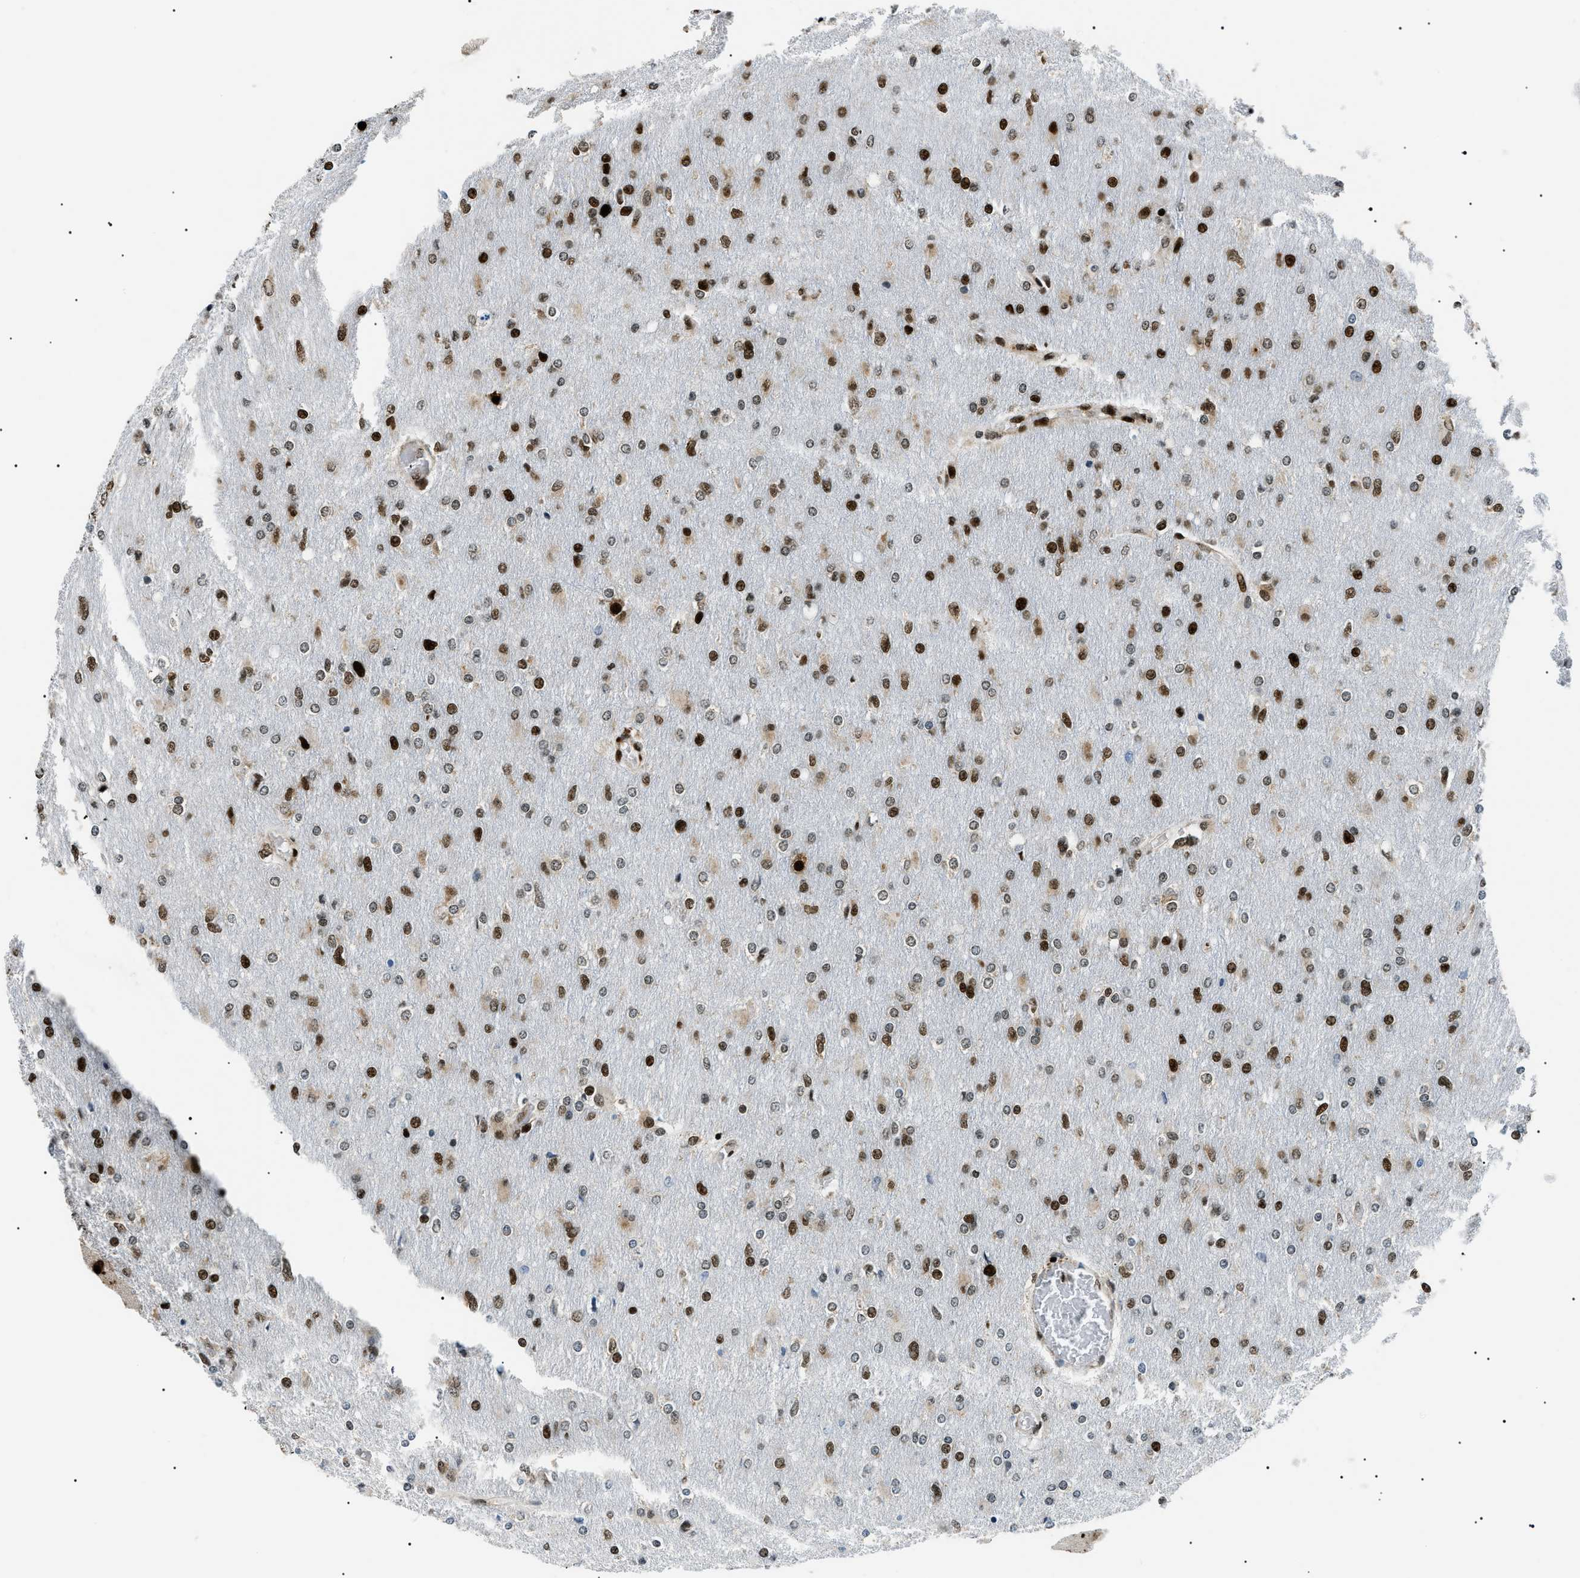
{"staining": {"intensity": "strong", "quantity": "25%-75%", "location": "nuclear"}, "tissue": "glioma", "cell_type": "Tumor cells", "image_type": "cancer", "snomed": [{"axis": "morphology", "description": "Glioma, malignant, High grade"}, {"axis": "topography", "description": "Cerebral cortex"}], "caption": "This is an image of IHC staining of malignant glioma (high-grade), which shows strong positivity in the nuclear of tumor cells.", "gene": "HNRNPK", "patient": {"sex": "female", "age": 36}}